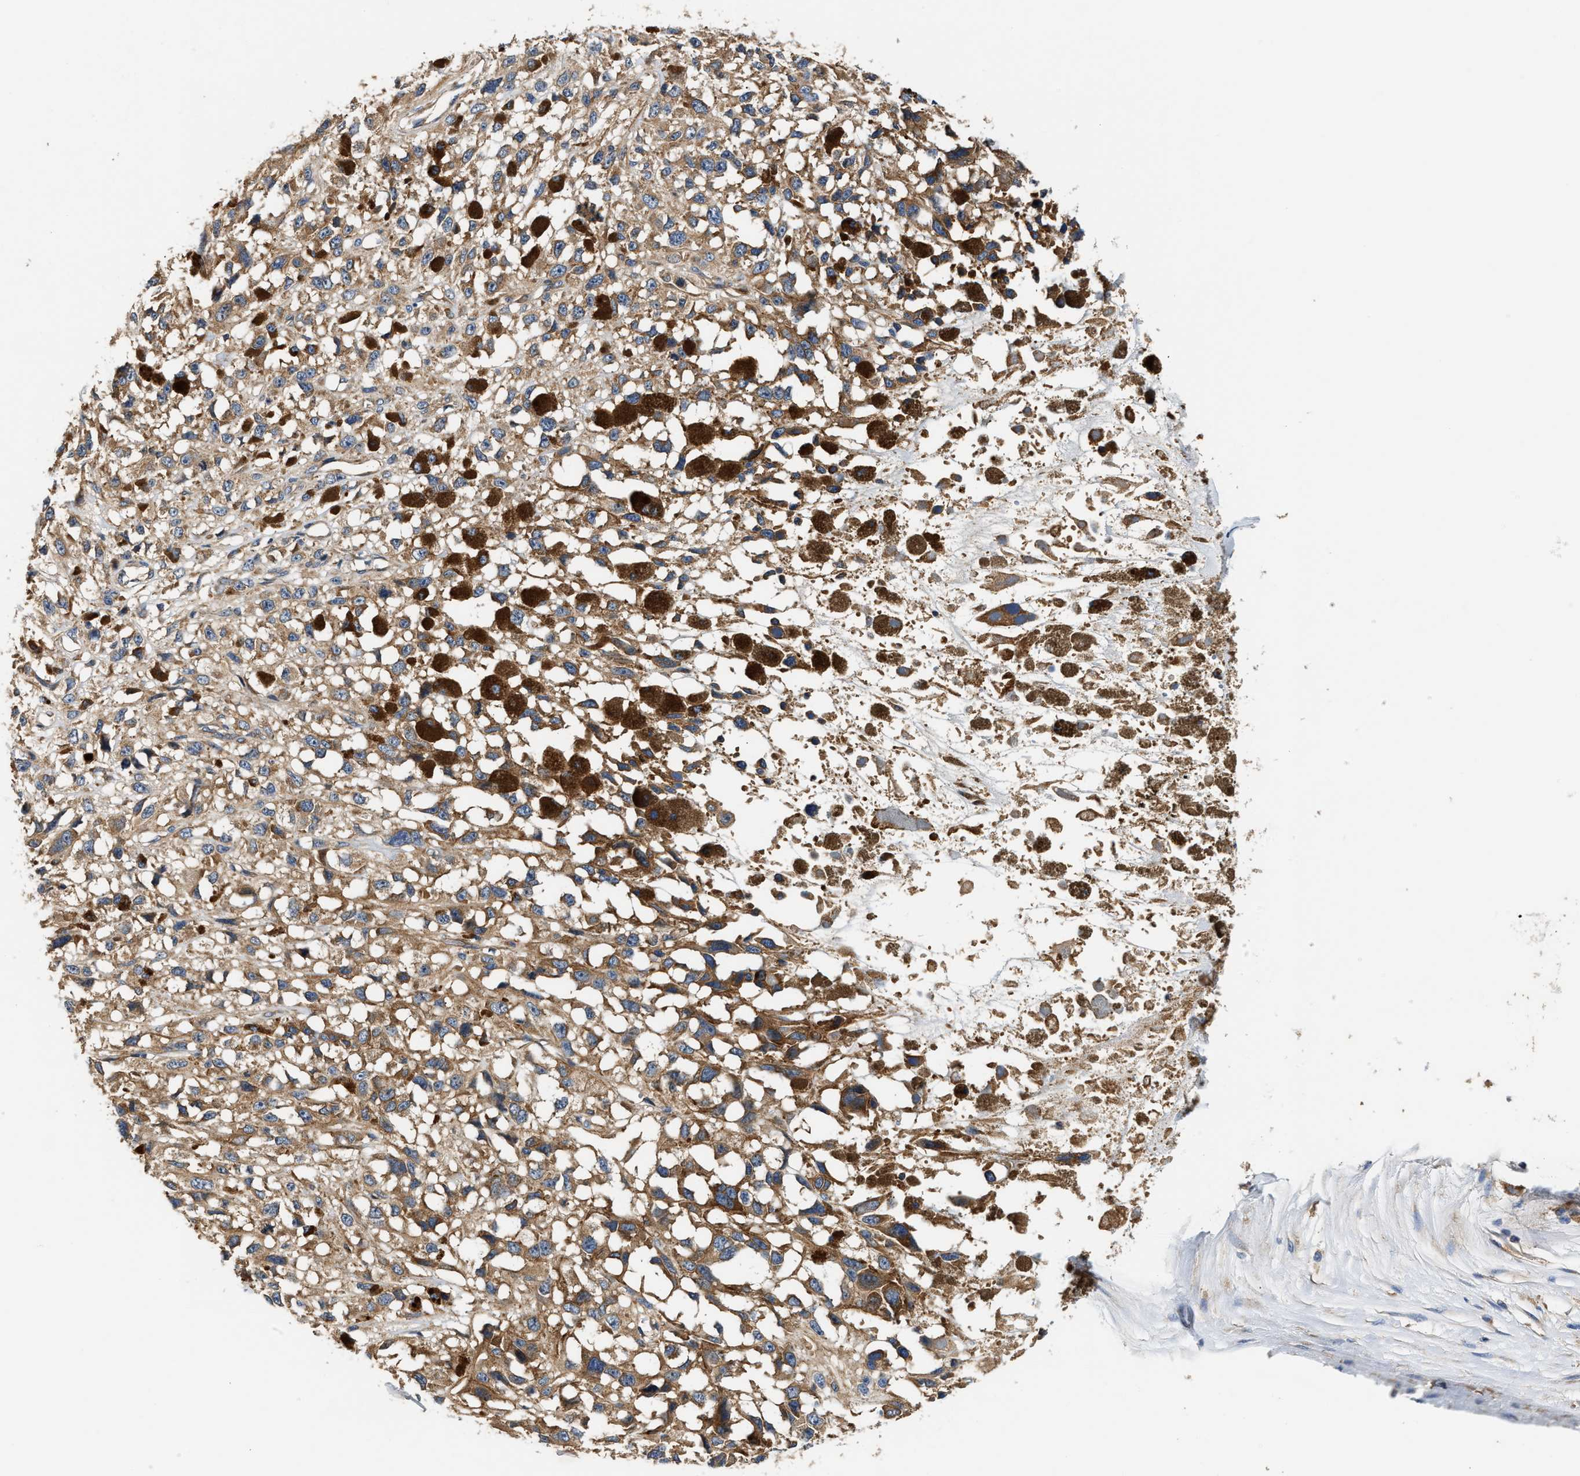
{"staining": {"intensity": "moderate", "quantity": ">75%", "location": "cytoplasmic/membranous"}, "tissue": "melanoma", "cell_type": "Tumor cells", "image_type": "cancer", "snomed": [{"axis": "morphology", "description": "Malignant melanoma, Metastatic site"}, {"axis": "topography", "description": "Lymph node"}], "caption": "Malignant melanoma (metastatic site) was stained to show a protein in brown. There is medium levels of moderate cytoplasmic/membranous positivity in about >75% of tumor cells.", "gene": "TEX2", "patient": {"sex": "male", "age": 59}}